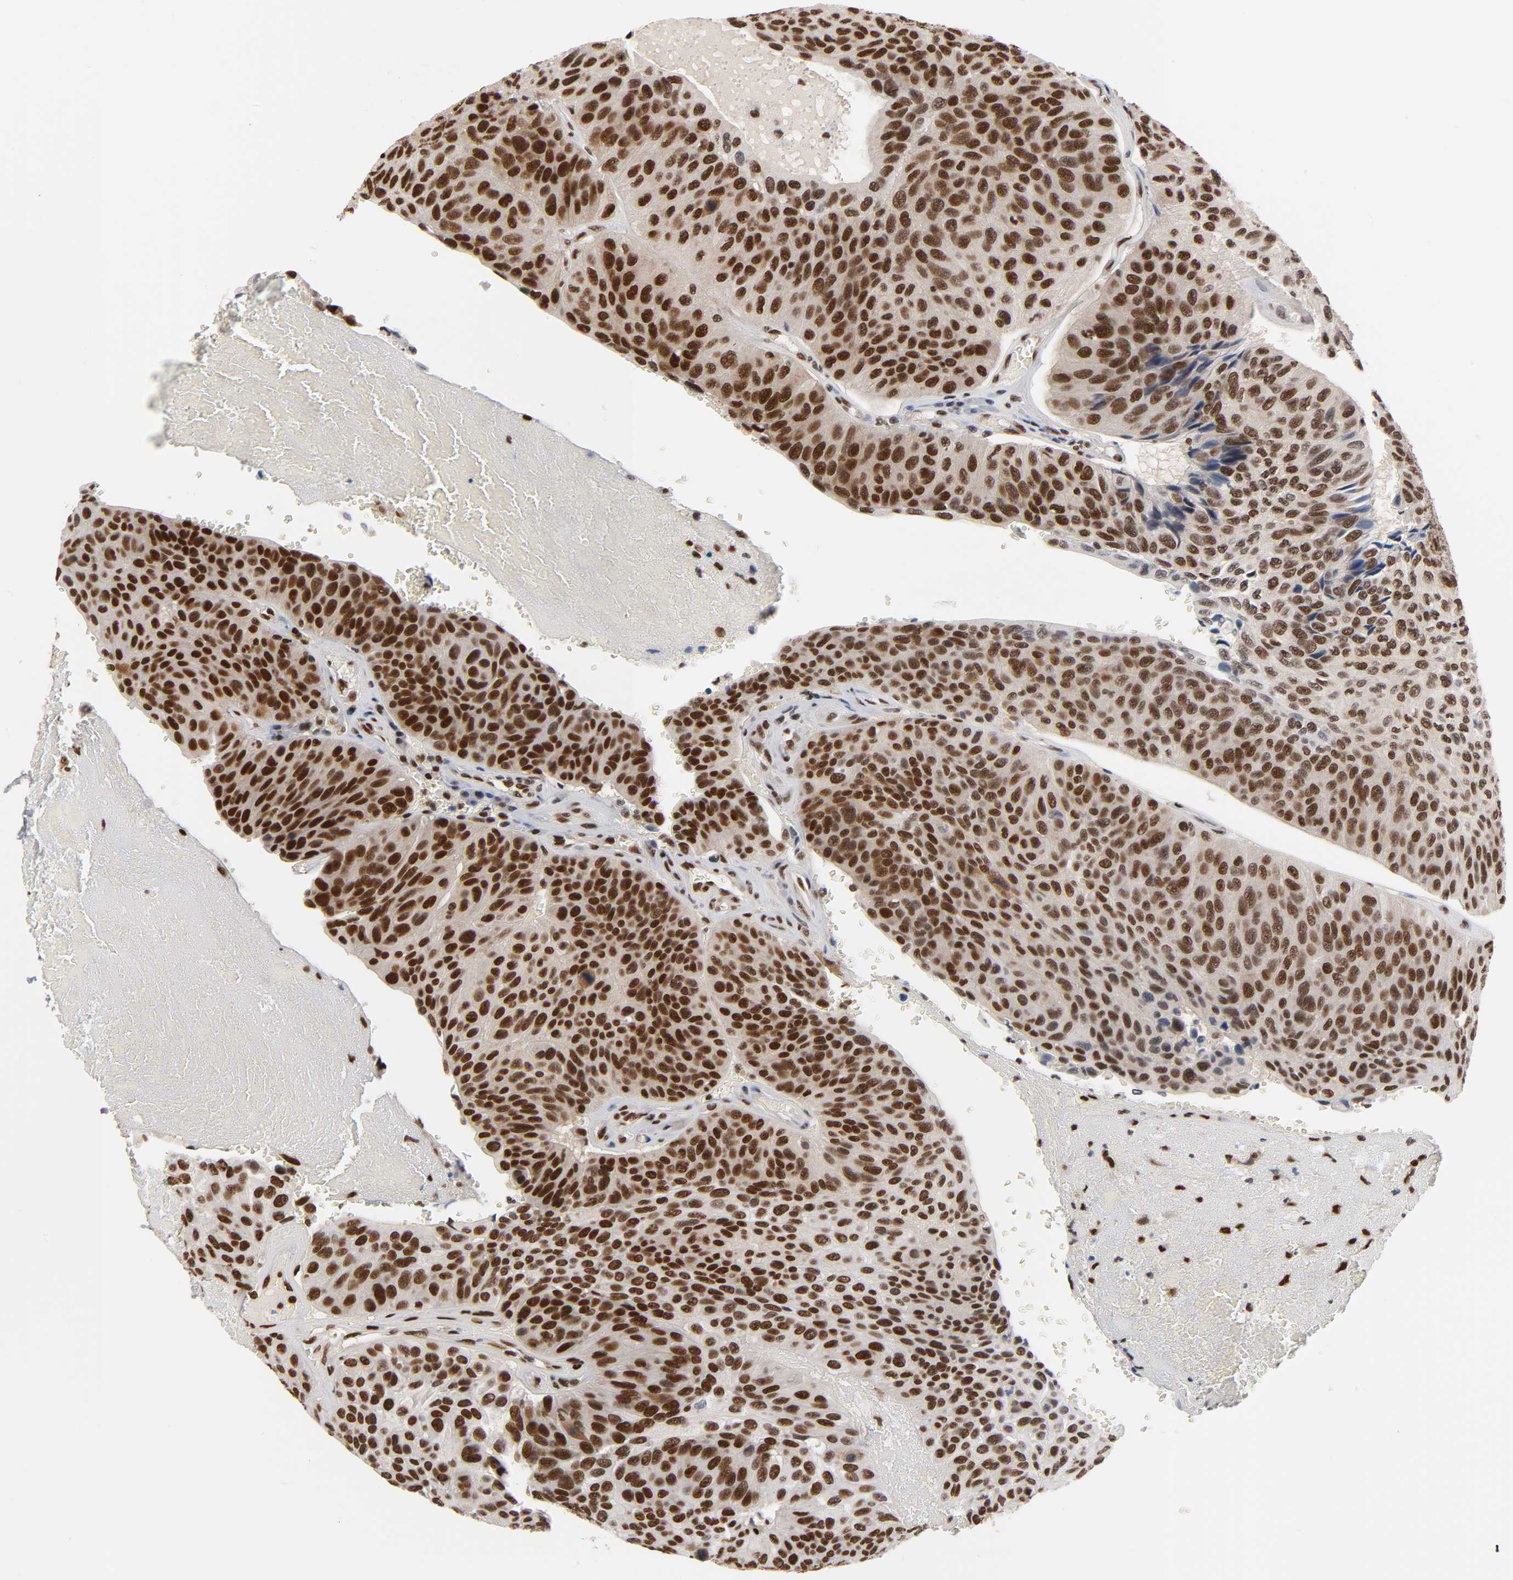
{"staining": {"intensity": "strong", "quantity": ">75%", "location": "nuclear"}, "tissue": "urothelial cancer", "cell_type": "Tumor cells", "image_type": "cancer", "snomed": [{"axis": "morphology", "description": "Urothelial carcinoma, High grade"}, {"axis": "topography", "description": "Urinary bladder"}], "caption": "This is an image of immunohistochemistry (IHC) staining of urothelial cancer, which shows strong expression in the nuclear of tumor cells.", "gene": "ILKAP", "patient": {"sex": "male", "age": 66}}